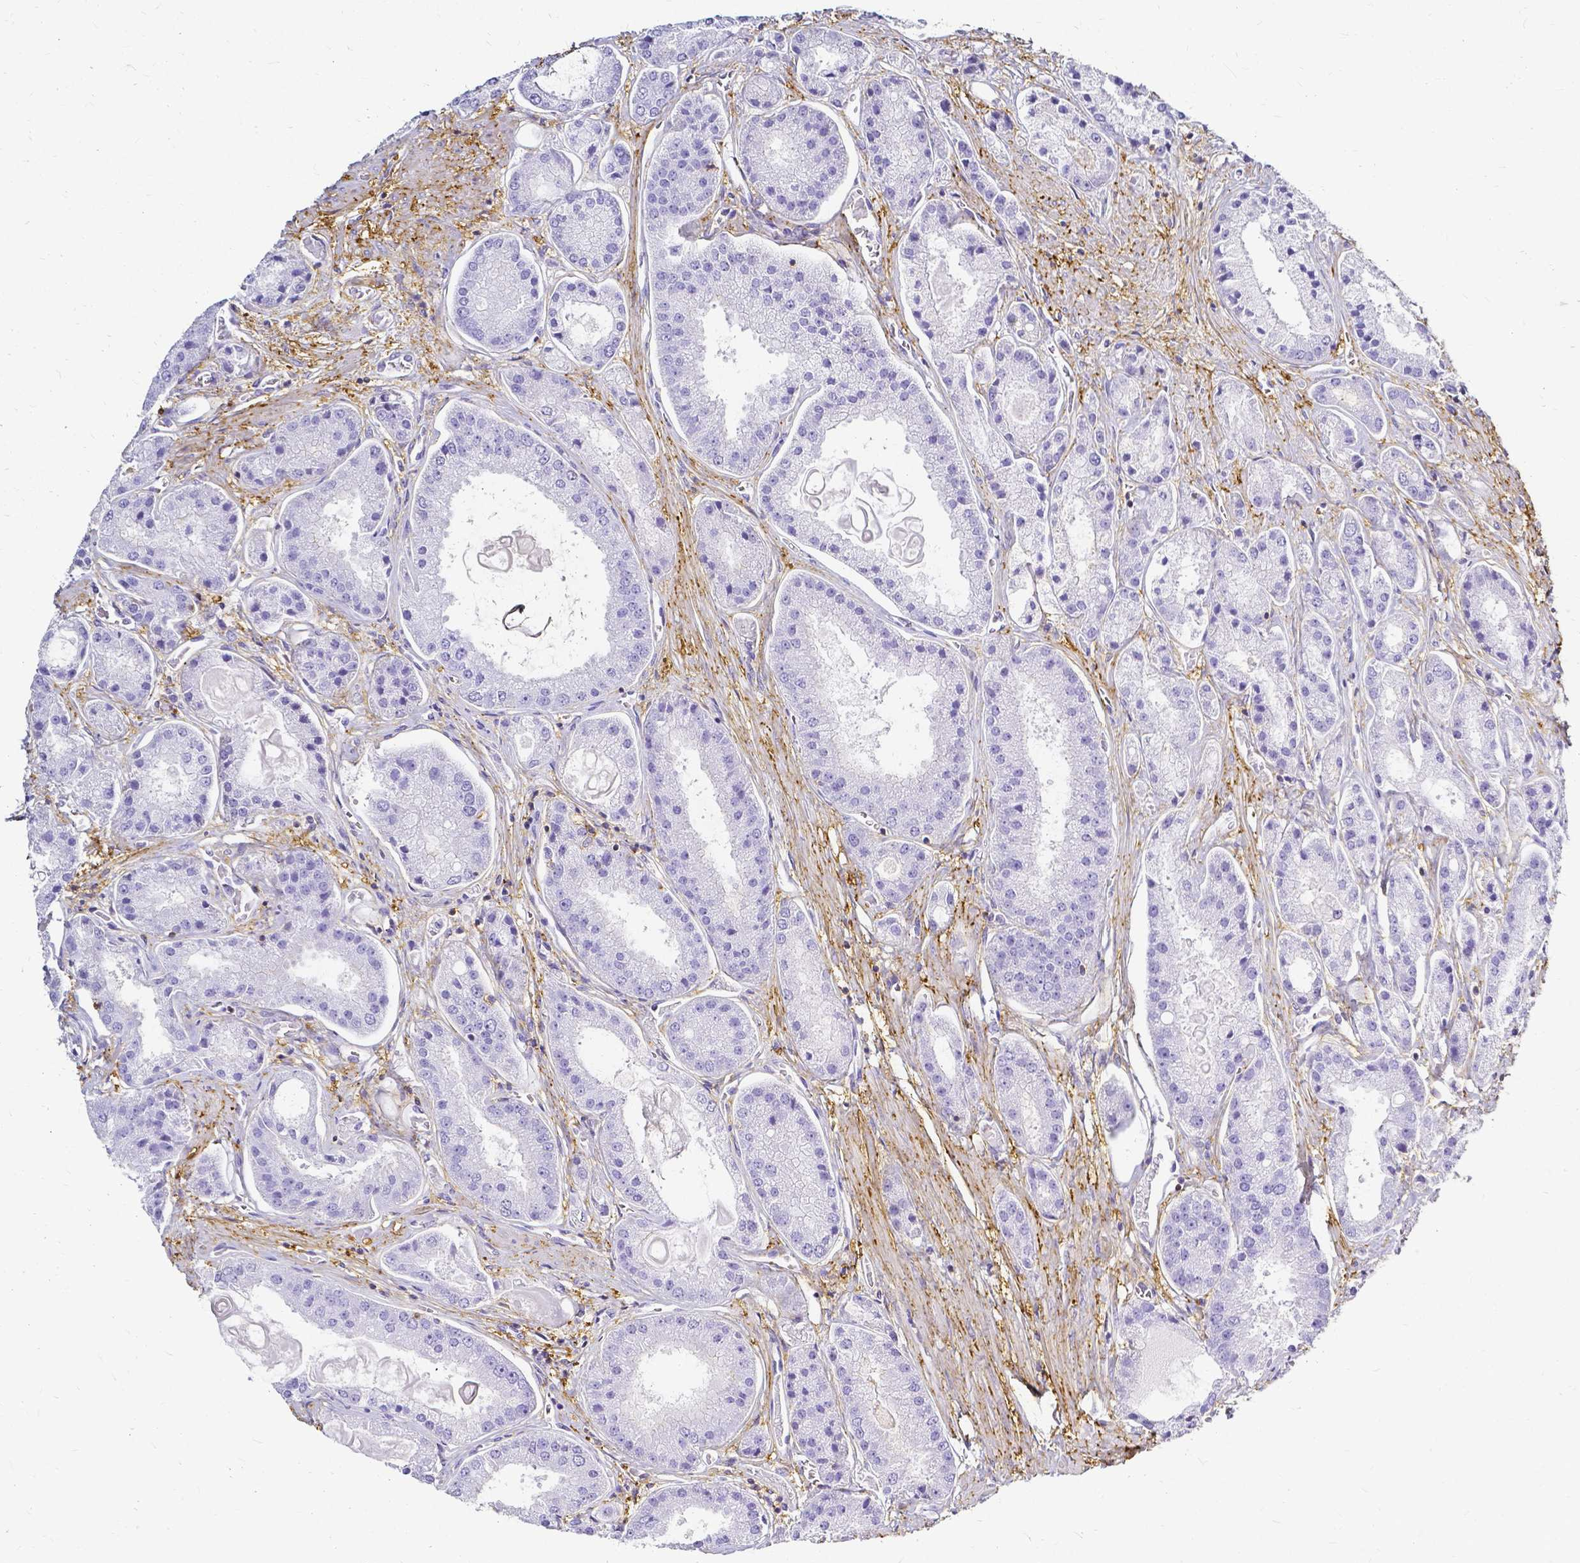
{"staining": {"intensity": "negative", "quantity": "none", "location": "none"}, "tissue": "prostate cancer", "cell_type": "Tumor cells", "image_type": "cancer", "snomed": [{"axis": "morphology", "description": "Adenocarcinoma, High grade"}, {"axis": "topography", "description": "Prostate"}], "caption": "Immunohistochemical staining of prostate cancer demonstrates no significant expression in tumor cells.", "gene": "HSPA12A", "patient": {"sex": "male", "age": 67}}